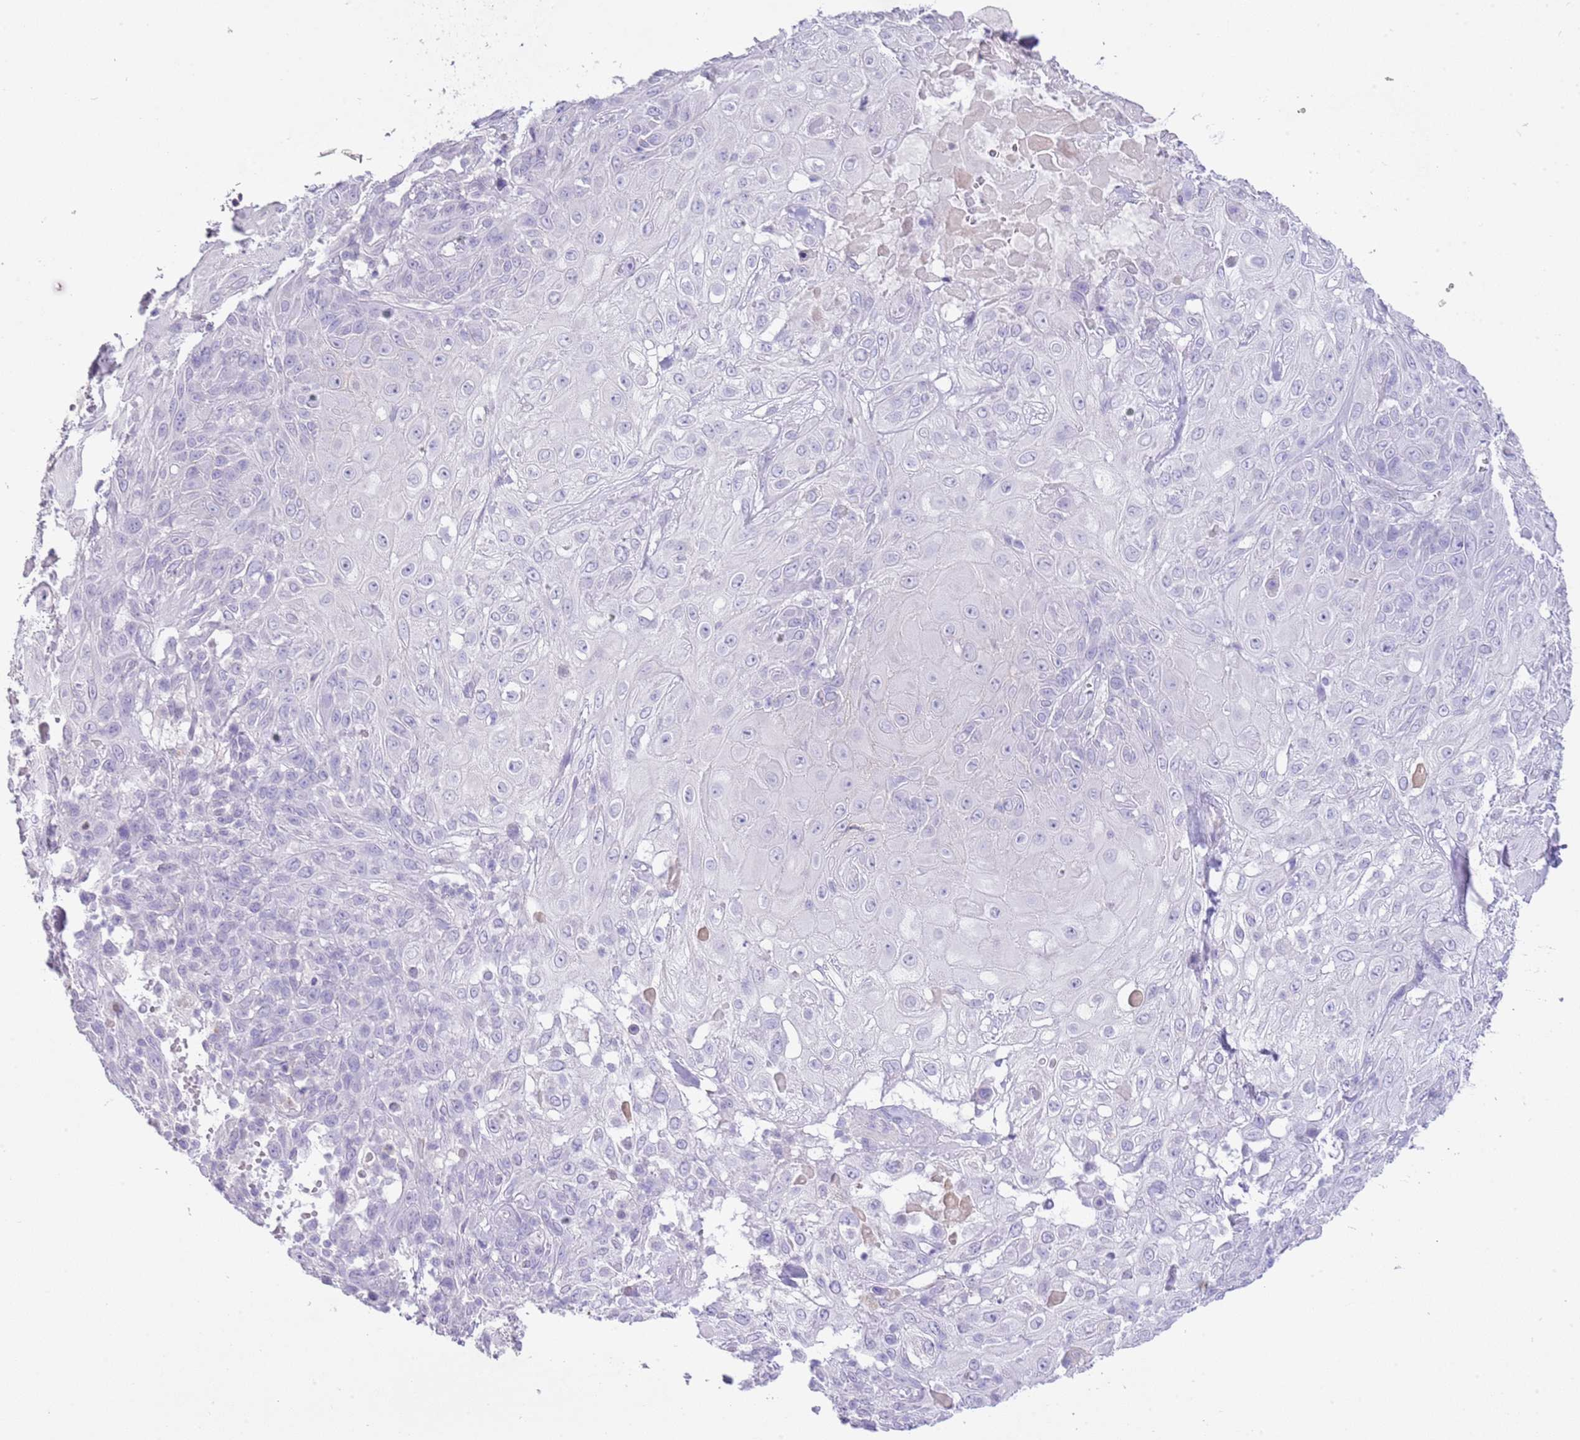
{"staining": {"intensity": "negative", "quantity": "none", "location": "none"}, "tissue": "skin cancer", "cell_type": "Tumor cells", "image_type": "cancer", "snomed": [{"axis": "morphology", "description": "Normal tissue, NOS"}, {"axis": "morphology", "description": "Squamous cell carcinoma, NOS"}, {"axis": "topography", "description": "Skin"}, {"axis": "topography", "description": "Cartilage tissue"}], "caption": "Skin cancer was stained to show a protein in brown. There is no significant expression in tumor cells.", "gene": "OR2Z1", "patient": {"sex": "female", "age": 79}}